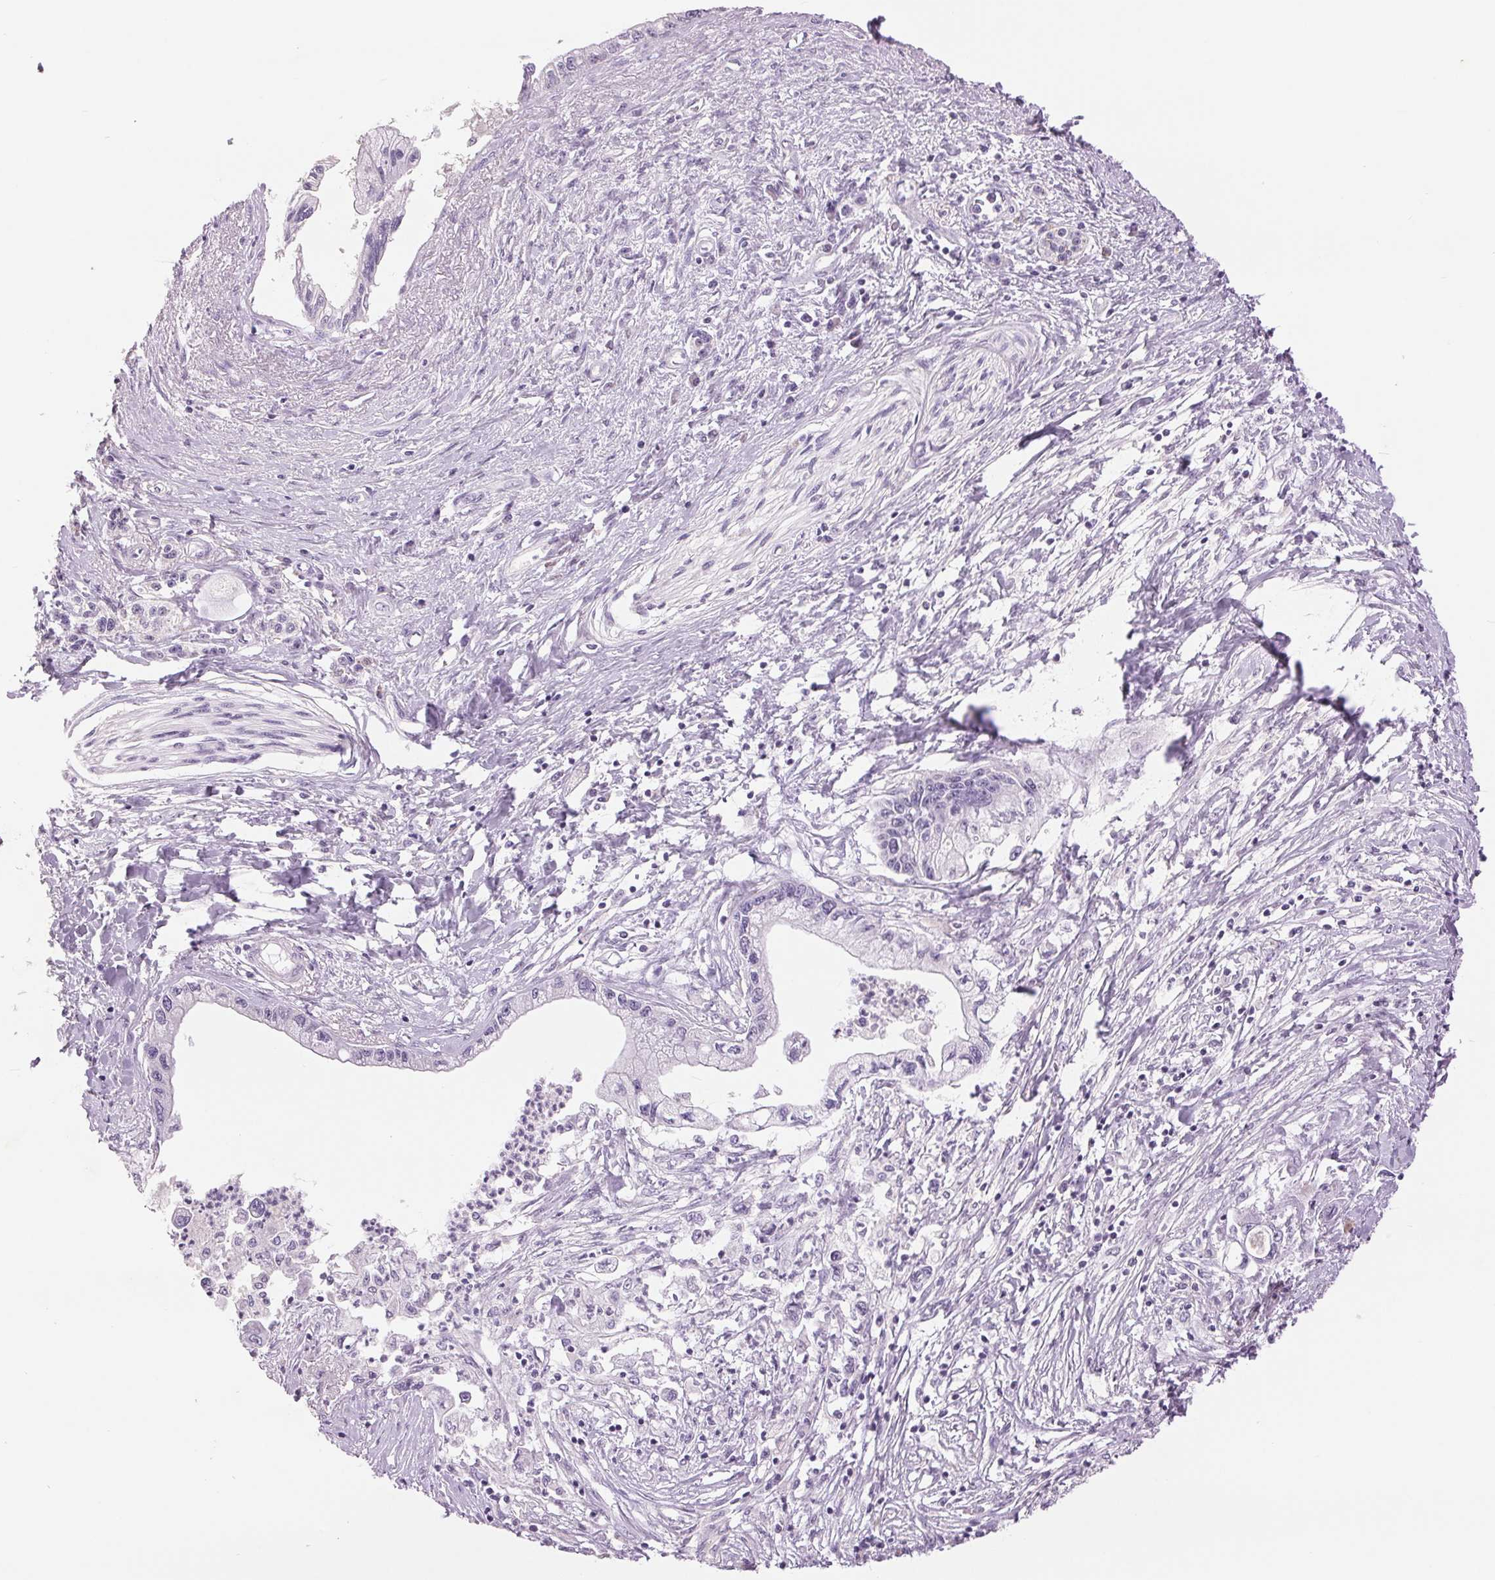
{"staining": {"intensity": "negative", "quantity": "none", "location": "none"}, "tissue": "pancreatic cancer", "cell_type": "Tumor cells", "image_type": "cancer", "snomed": [{"axis": "morphology", "description": "Adenocarcinoma, NOS"}, {"axis": "topography", "description": "Pancreas"}], "caption": "Human pancreatic cancer stained for a protein using immunohistochemistry reveals no expression in tumor cells.", "gene": "FXYD4", "patient": {"sex": "male", "age": 61}}